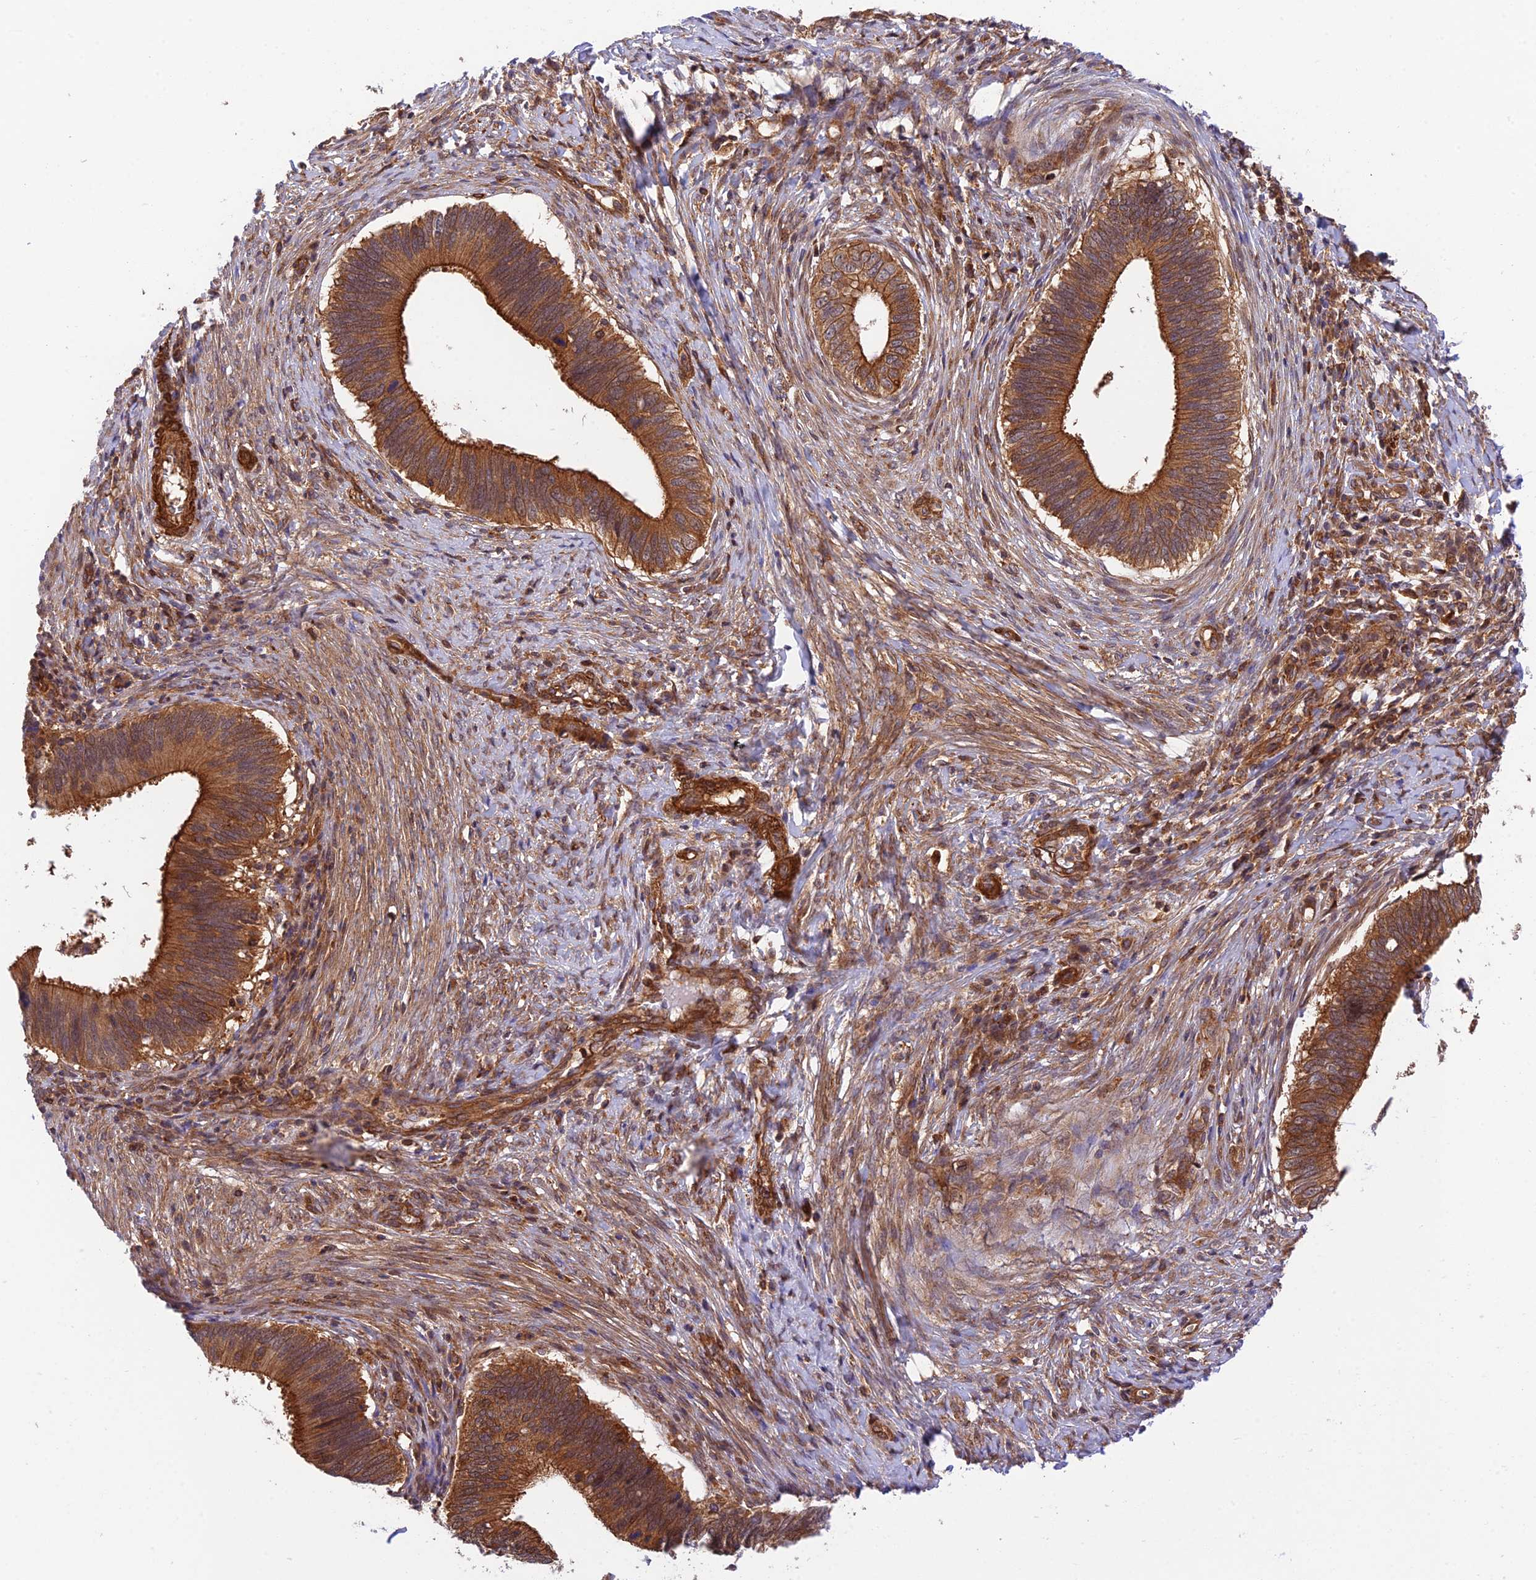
{"staining": {"intensity": "strong", "quantity": ">75%", "location": "cytoplasmic/membranous"}, "tissue": "cervical cancer", "cell_type": "Tumor cells", "image_type": "cancer", "snomed": [{"axis": "morphology", "description": "Adenocarcinoma, NOS"}, {"axis": "topography", "description": "Cervix"}], "caption": "A micrograph of human cervical cancer (adenocarcinoma) stained for a protein demonstrates strong cytoplasmic/membranous brown staining in tumor cells. (Brightfield microscopy of DAB IHC at high magnification).", "gene": "EVI5L", "patient": {"sex": "female", "age": 42}}